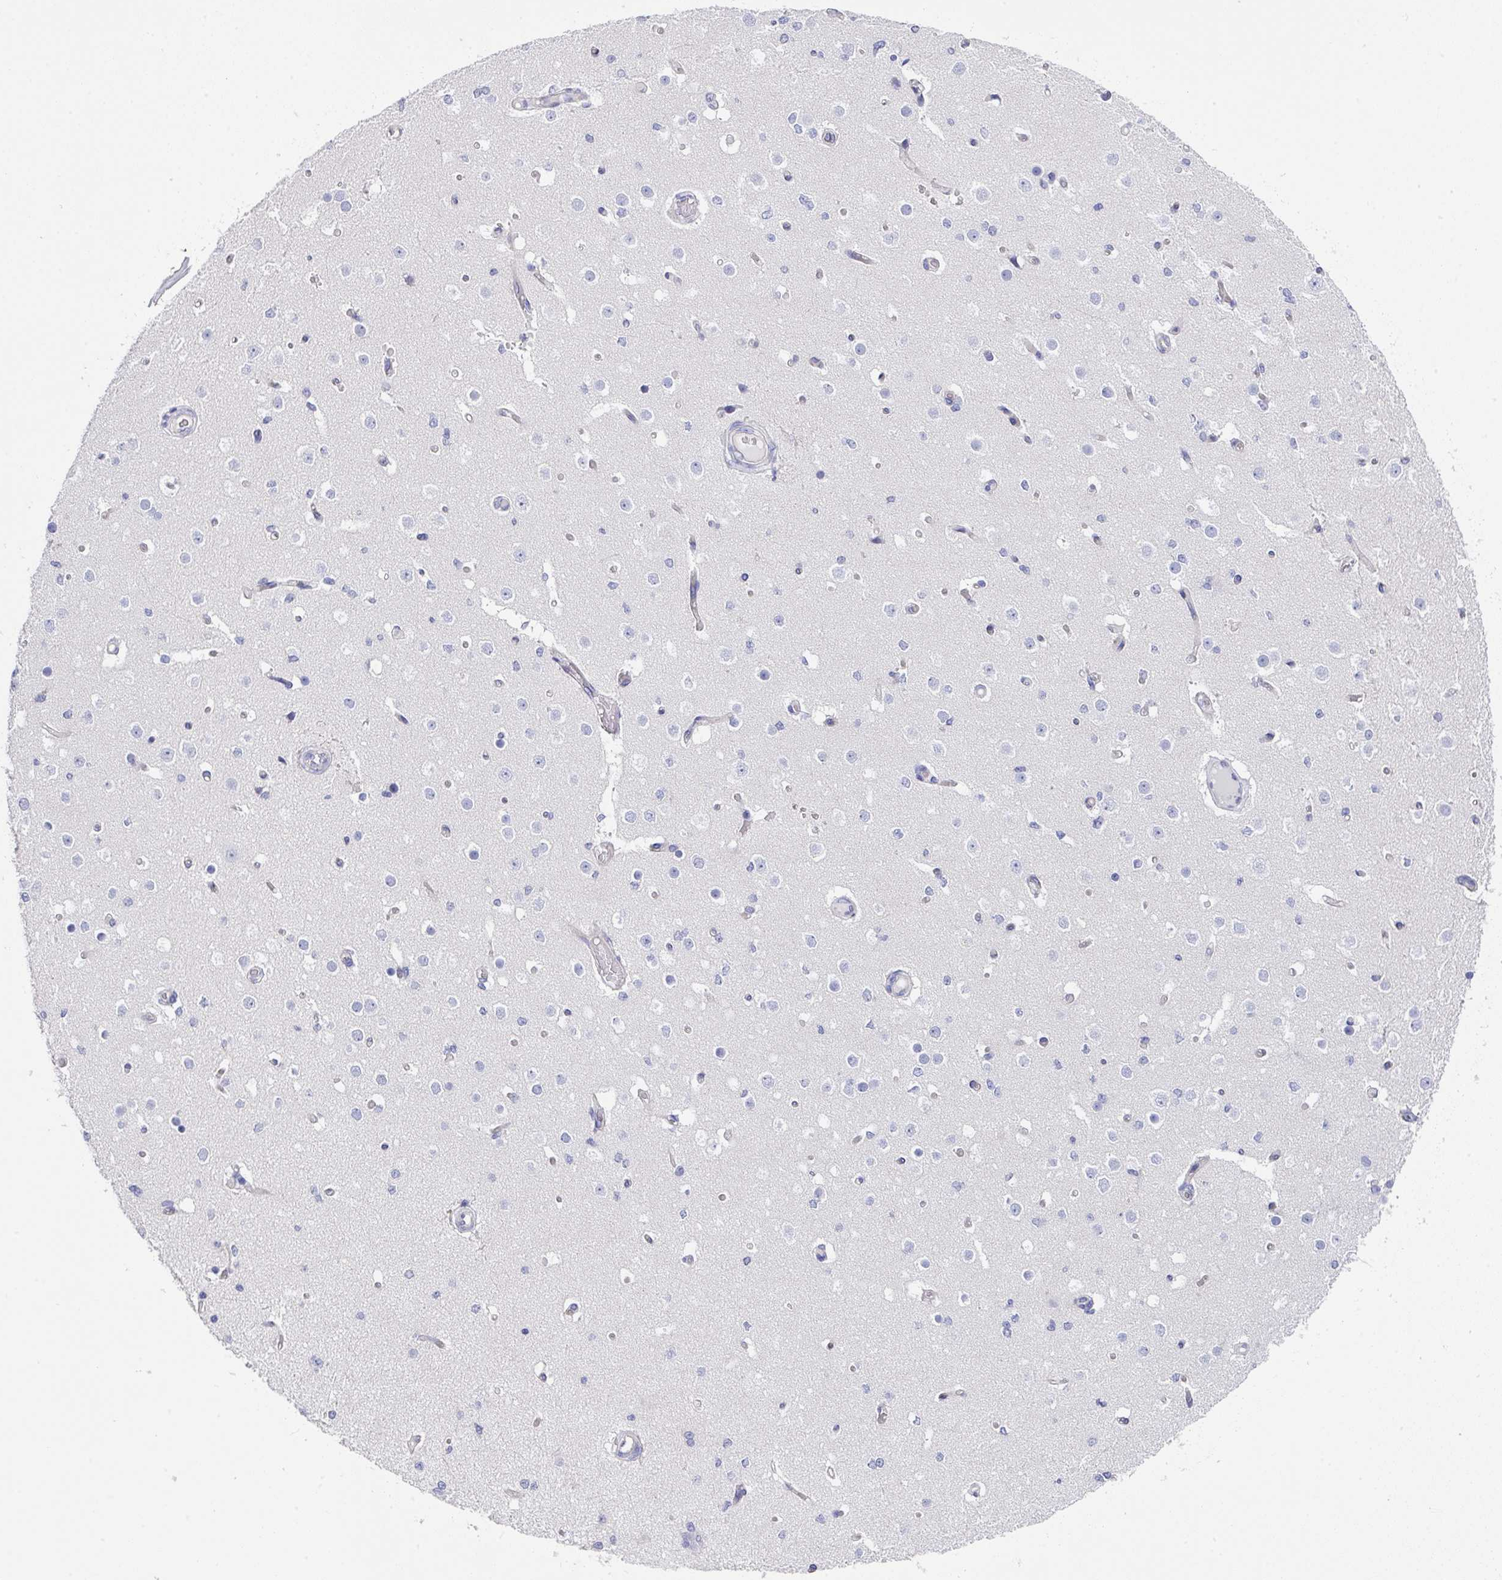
{"staining": {"intensity": "negative", "quantity": "none", "location": "none"}, "tissue": "cerebral cortex", "cell_type": "Endothelial cells", "image_type": "normal", "snomed": [{"axis": "morphology", "description": "Normal tissue, NOS"}, {"axis": "morphology", "description": "Inflammation, NOS"}, {"axis": "topography", "description": "Cerebral cortex"}], "caption": "IHC image of unremarkable human cerebral cortex stained for a protein (brown), which demonstrates no expression in endothelial cells. (DAB IHC with hematoxylin counter stain).", "gene": "CLDN1", "patient": {"sex": "male", "age": 6}}